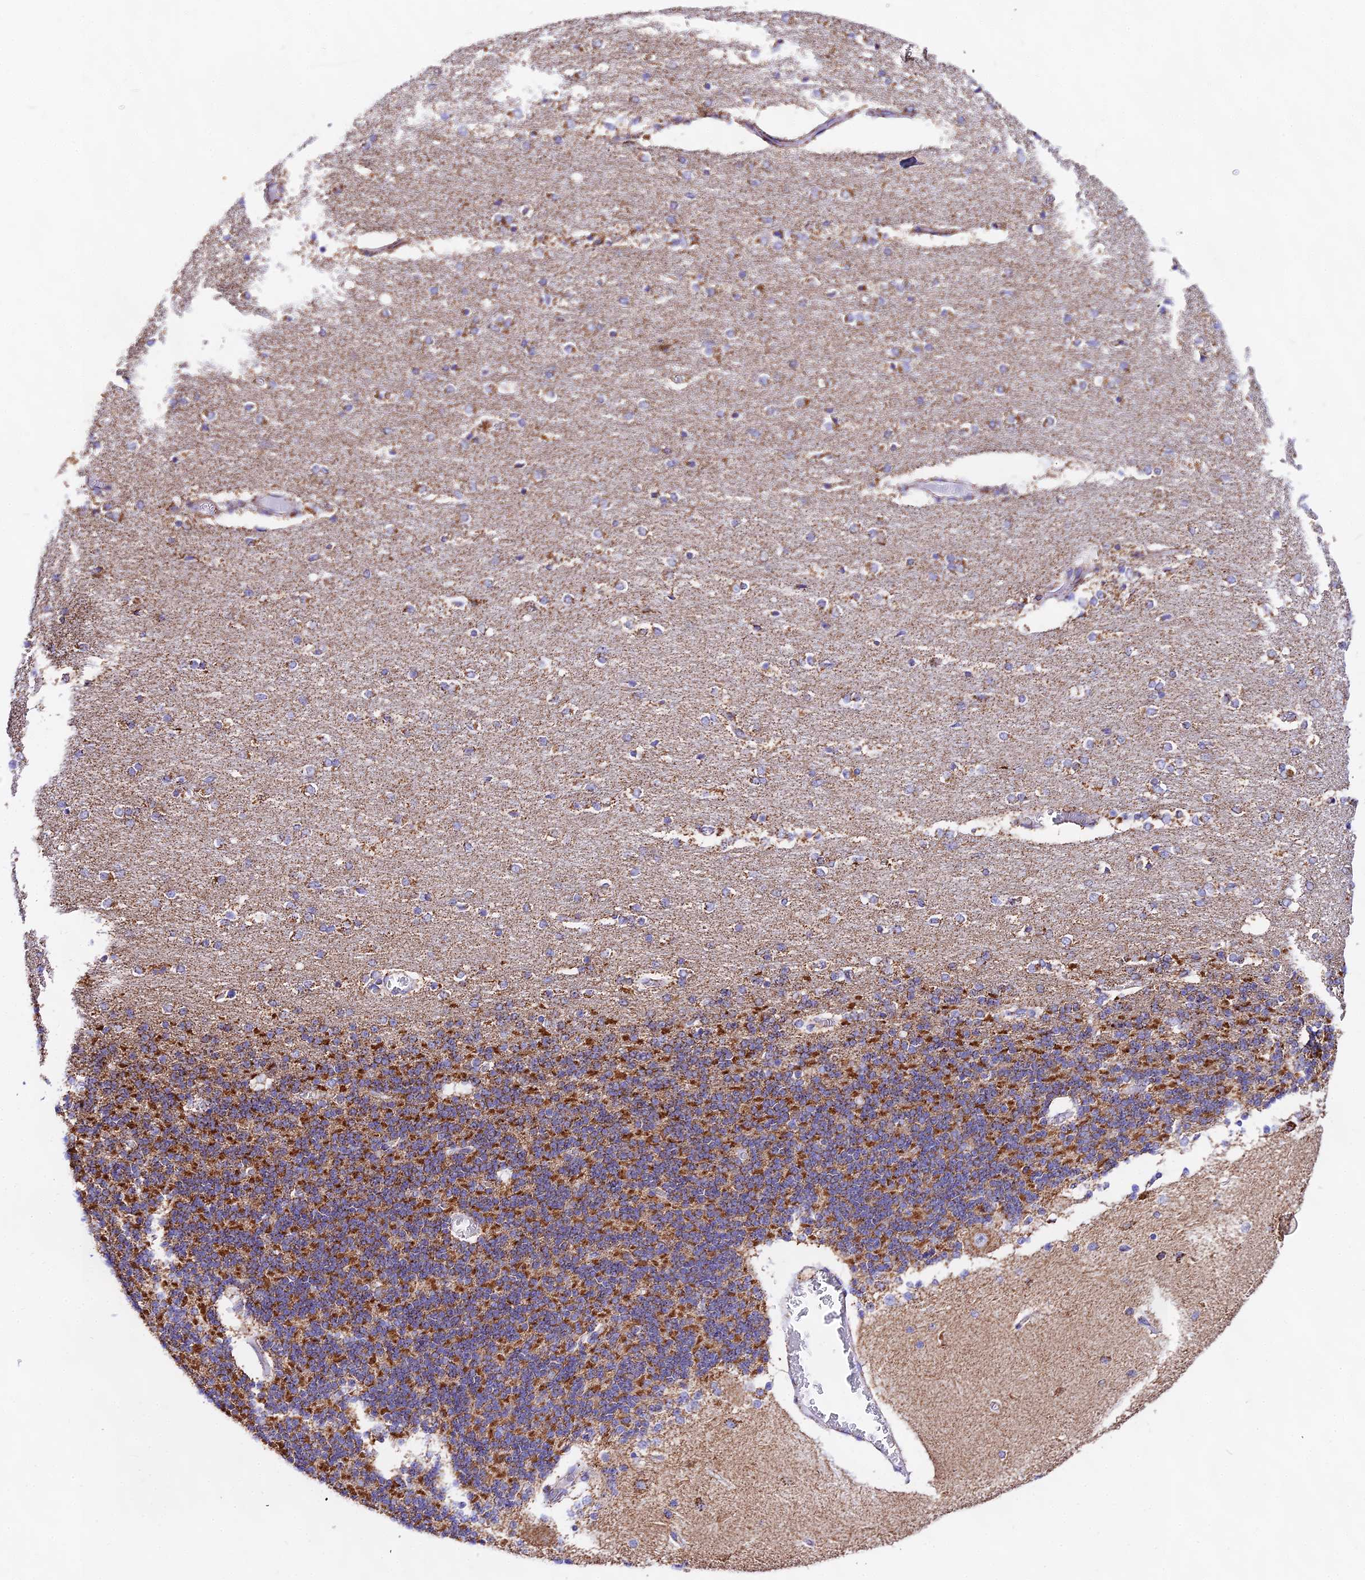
{"staining": {"intensity": "strong", "quantity": ">75%", "location": "cytoplasmic/membranous"}, "tissue": "cerebellum", "cell_type": "Cells in granular layer", "image_type": "normal", "snomed": [{"axis": "morphology", "description": "Normal tissue, NOS"}, {"axis": "topography", "description": "Cerebellum"}], "caption": "This micrograph shows IHC staining of unremarkable cerebellum, with high strong cytoplasmic/membranous expression in approximately >75% of cells in granular layer.", "gene": "ATP5PD", "patient": {"sex": "female", "age": 54}}